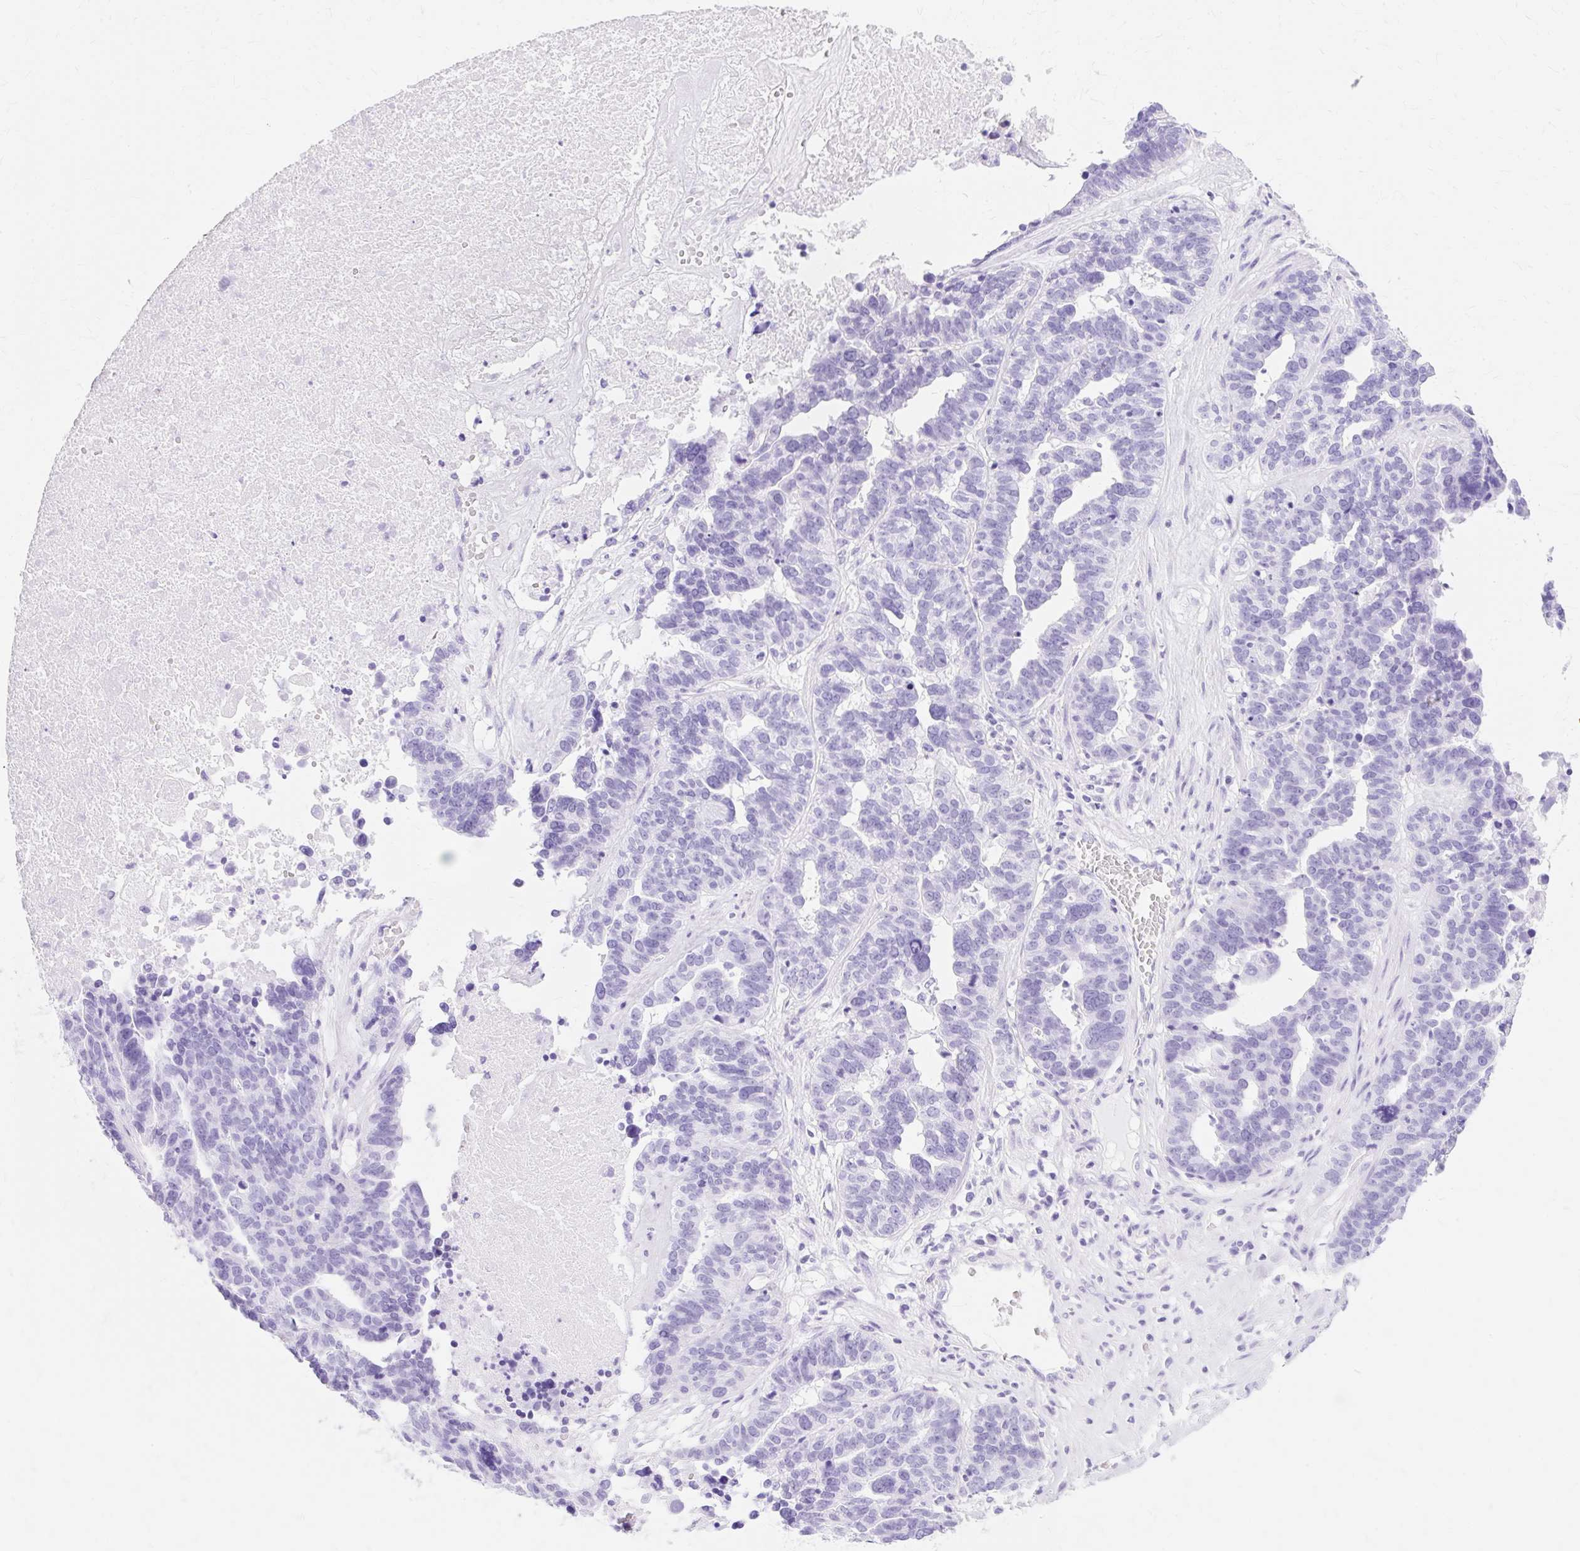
{"staining": {"intensity": "negative", "quantity": "none", "location": "none"}, "tissue": "ovarian cancer", "cell_type": "Tumor cells", "image_type": "cancer", "snomed": [{"axis": "morphology", "description": "Cystadenocarcinoma, serous, NOS"}, {"axis": "topography", "description": "Ovary"}], "caption": "Photomicrograph shows no protein staining in tumor cells of ovarian cancer tissue. (Brightfield microscopy of DAB immunohistochemistry at high magnification).", "gene": "MBP", "patient": {"sex": "female", "age": 59}}